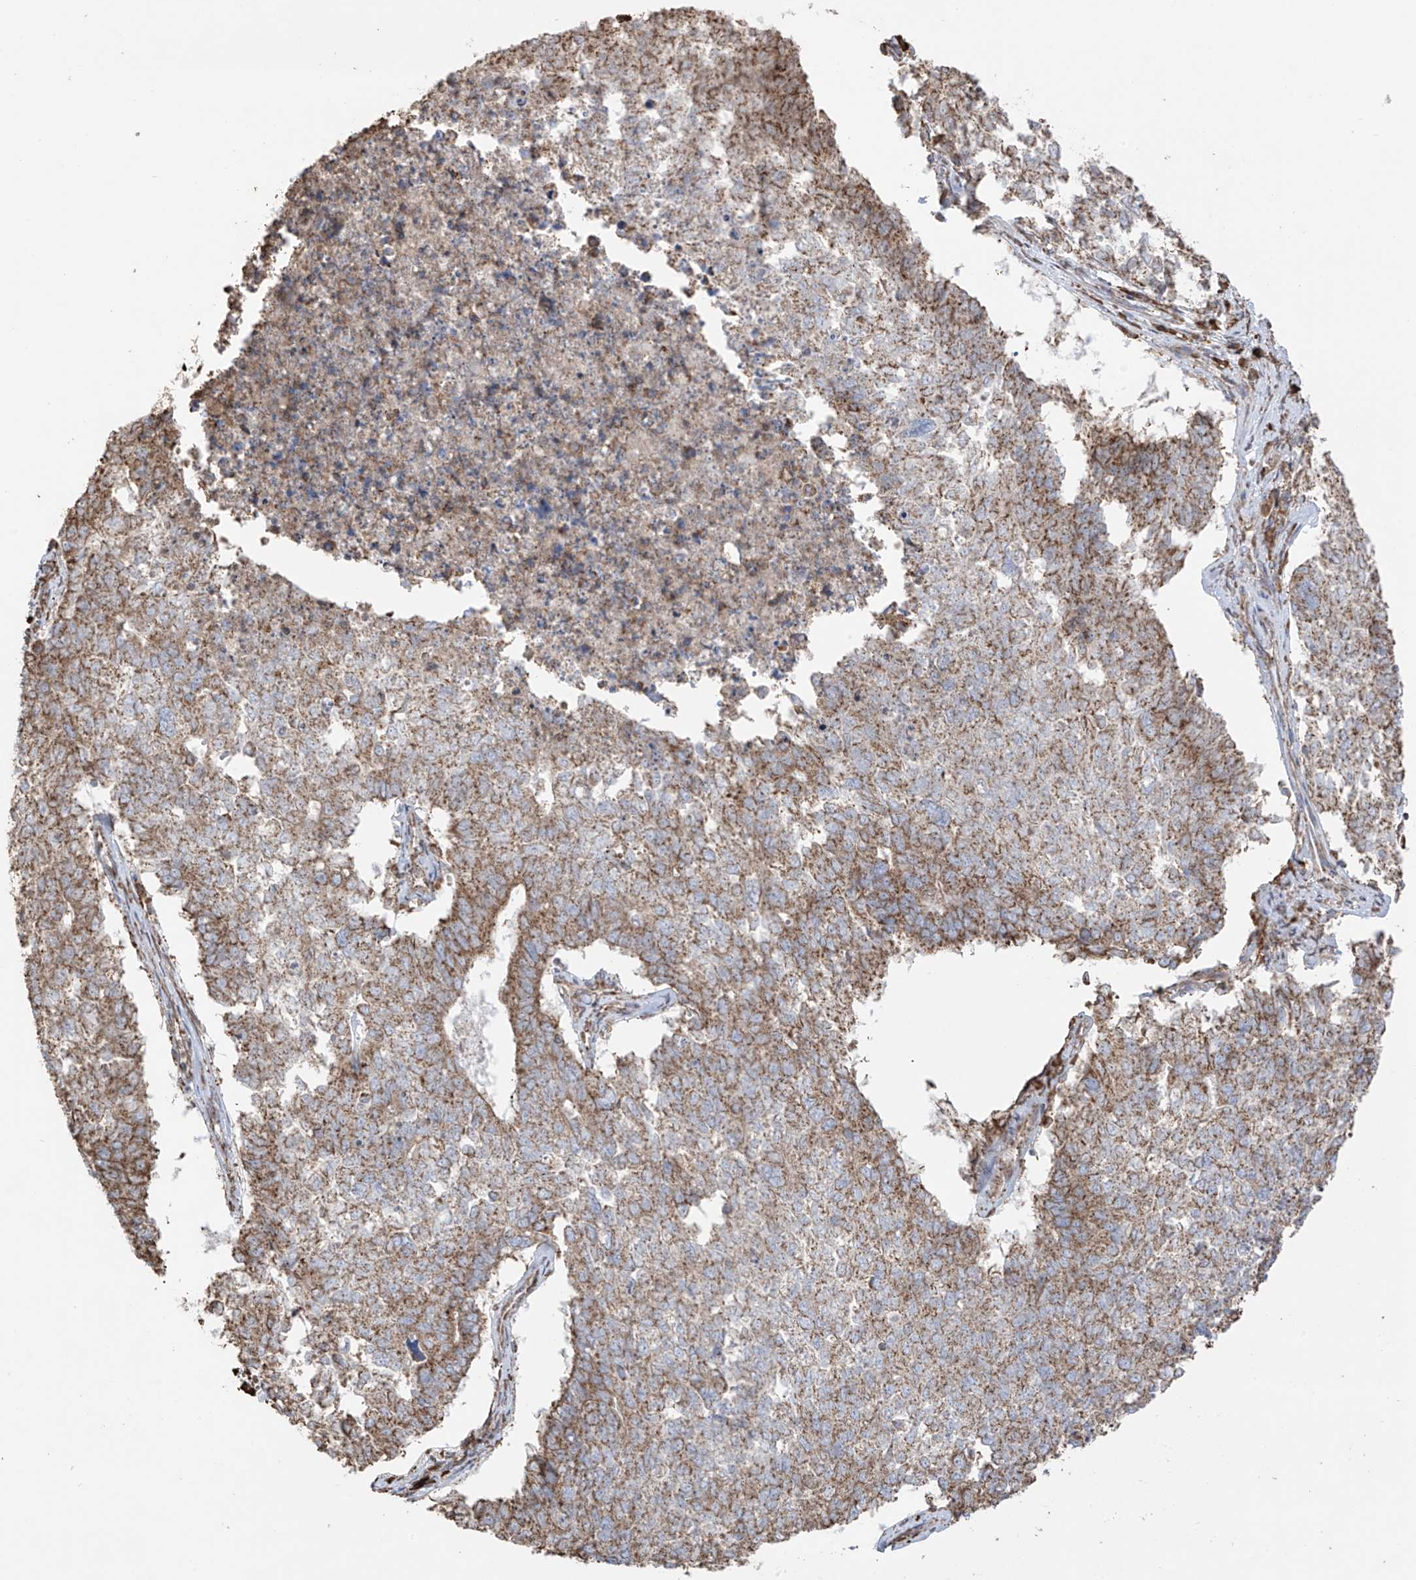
{"staining": {"intensity": "moderate", "quantity": ">75%", "location": "cytoplasmic/membranous"}, "tissue": "cervical cancer", "cell_type": "Tumor cells", "image_type": "cancer", "snomed": [{"axis": "morphology", "description": "Squamous cell carcinoma, NOS"}, {"axis": "topography", "description": "Cervix"}], "caption": "The photomicrograph exhibits staining of squamous cell carcinoma (cervical), revealing moderate cytoplasmic/membranous protein positivity (brown color) within tumor cells. (DAB = brown stain, brightfield microscopy at high magnification).", "gene": "XKR3", "patient": {"sex": "female", "age": 63}}